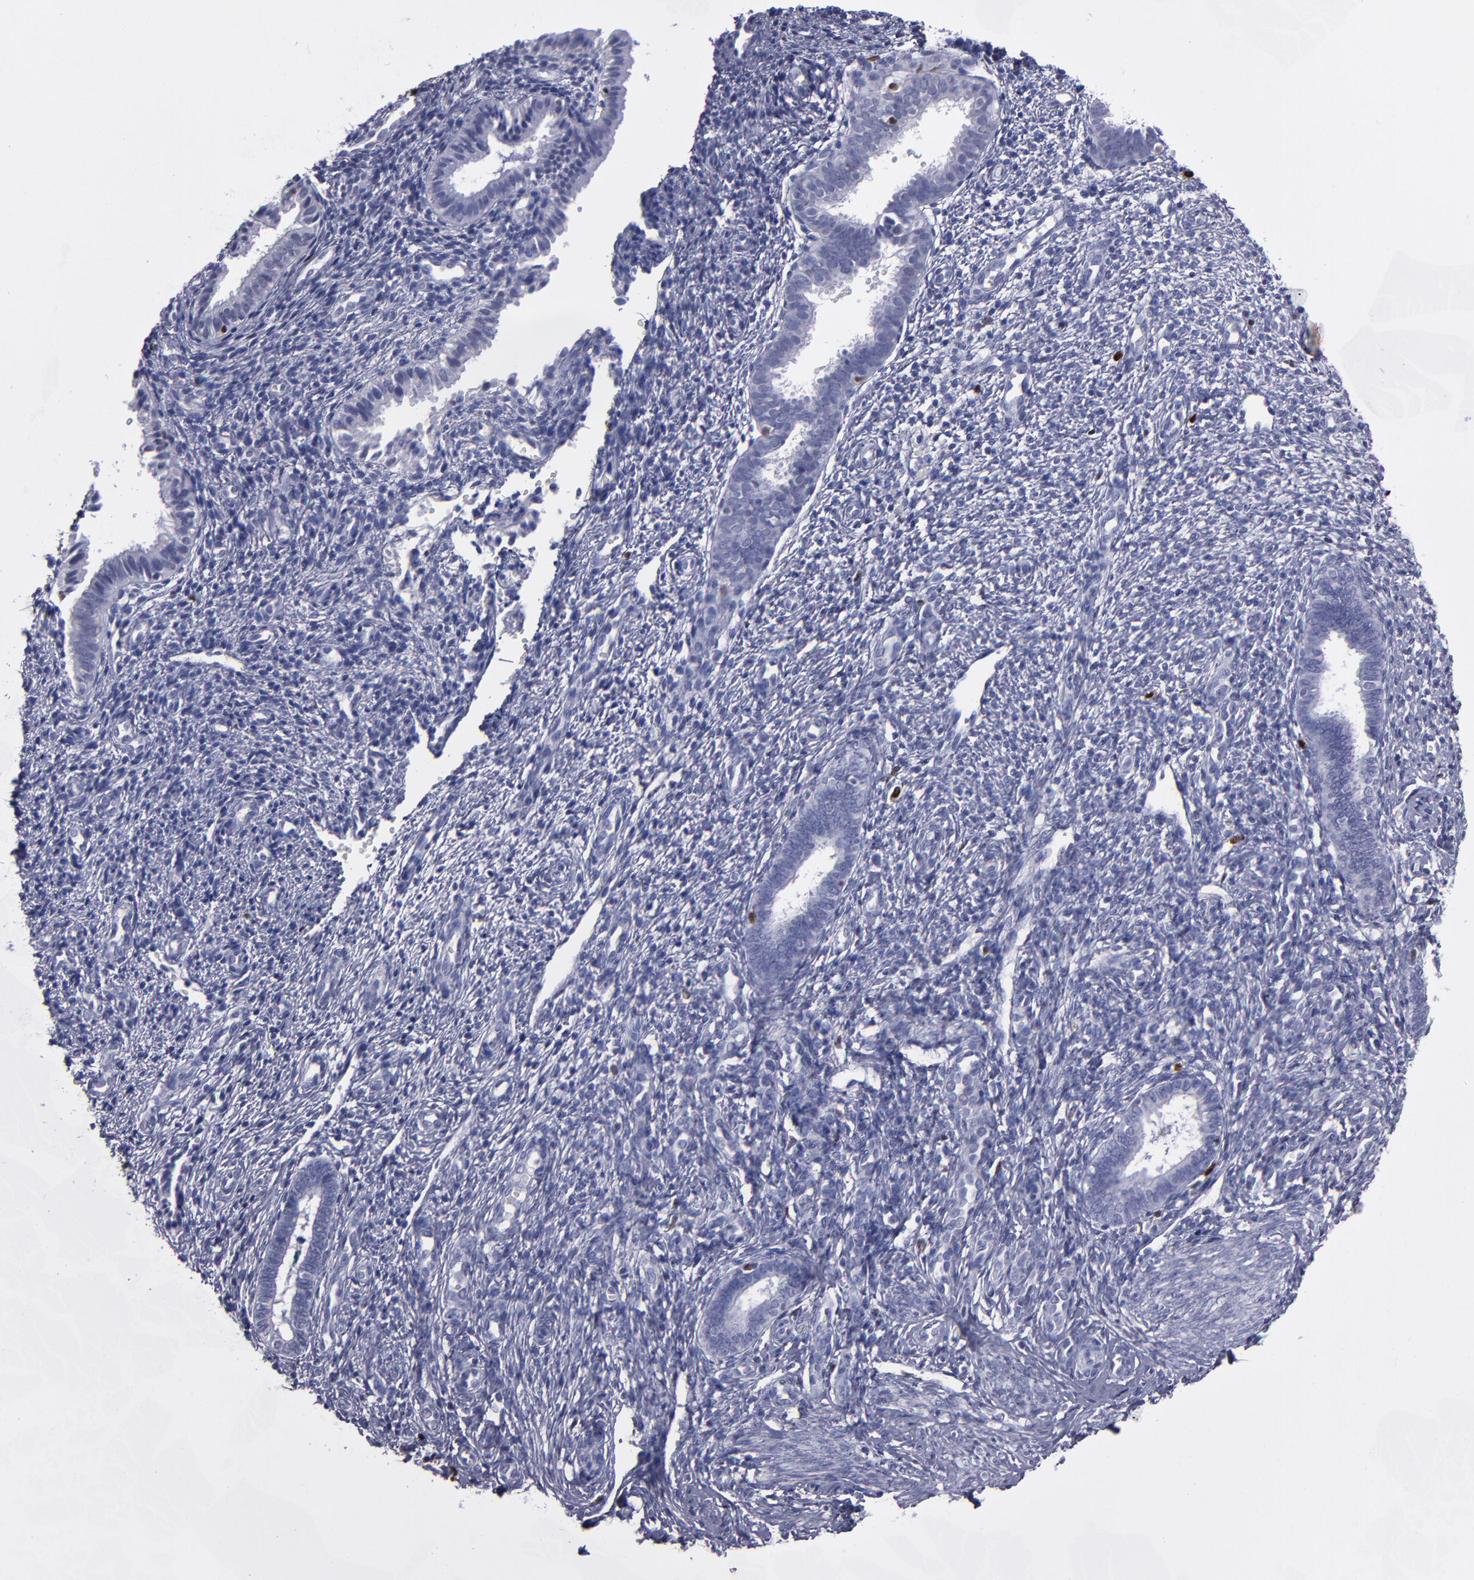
{"staining": {"intensity": "negative", "quantity": "none", "location": "none"}, "tissue": "endometrium", "cell_type": "Cells in endometrial stroma", "image_type": "normal", "snomed": [{"axis": "morphology", "description": "Normal tissue, NOS"}, {"axis": "topography", "description": "Endometrium"}], "caption": "Immunohistochemistry histopathology image of unremarkable endometrium: endometrium stained with DAB (3,3'-diaminobenzidine) displays no significant protein expression in cells in endometrial stroma.", "gene": "IRF8", "patient": {"sex": "female", "age": 27}}